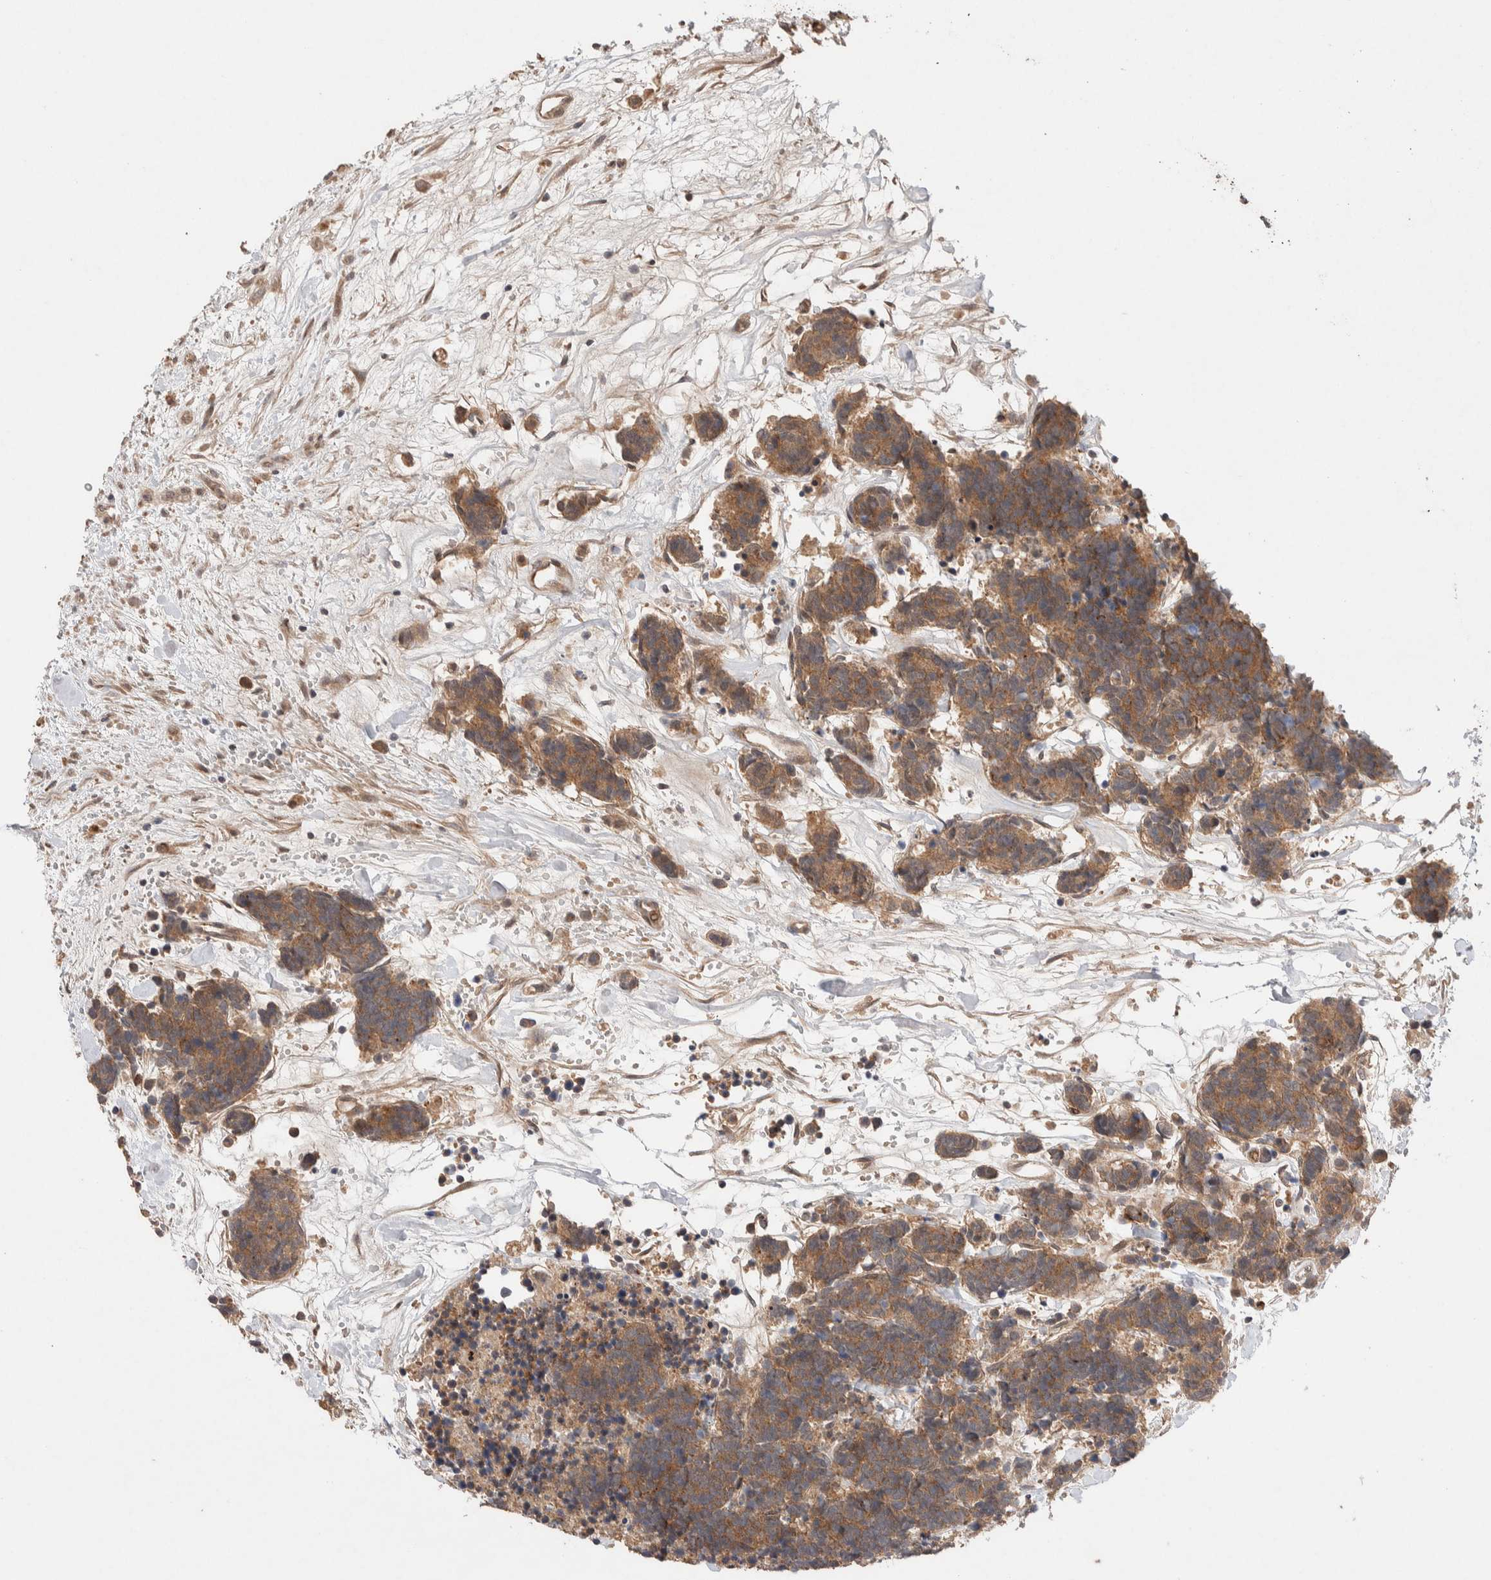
{"staining": {"intensity": "moderate", "quantity": ">75%", "location": "cytoplasmic/membranous"}, "tissue": "carcinoid", "cell_type": "Tumor cells", "image_type": "cancer", "snomed": [{"axis": "morphology", "description": "Carcinoma, NOS"}, {"axis": "morphology", "description": "Carcinoid, malignant, NOS"}, {"axis": "topography", "description": "Urinary bladder"}], "caption": "Protein expression analysis of human carcinoid reveals moderate cytoplasmic/membranous positivity in approximately >75% of tumor cells. (DAB IHC, brown staining for protein, blue staining for nuclei).", "gene": "CASK", "patient": {"sex": "male", "age": 57}}